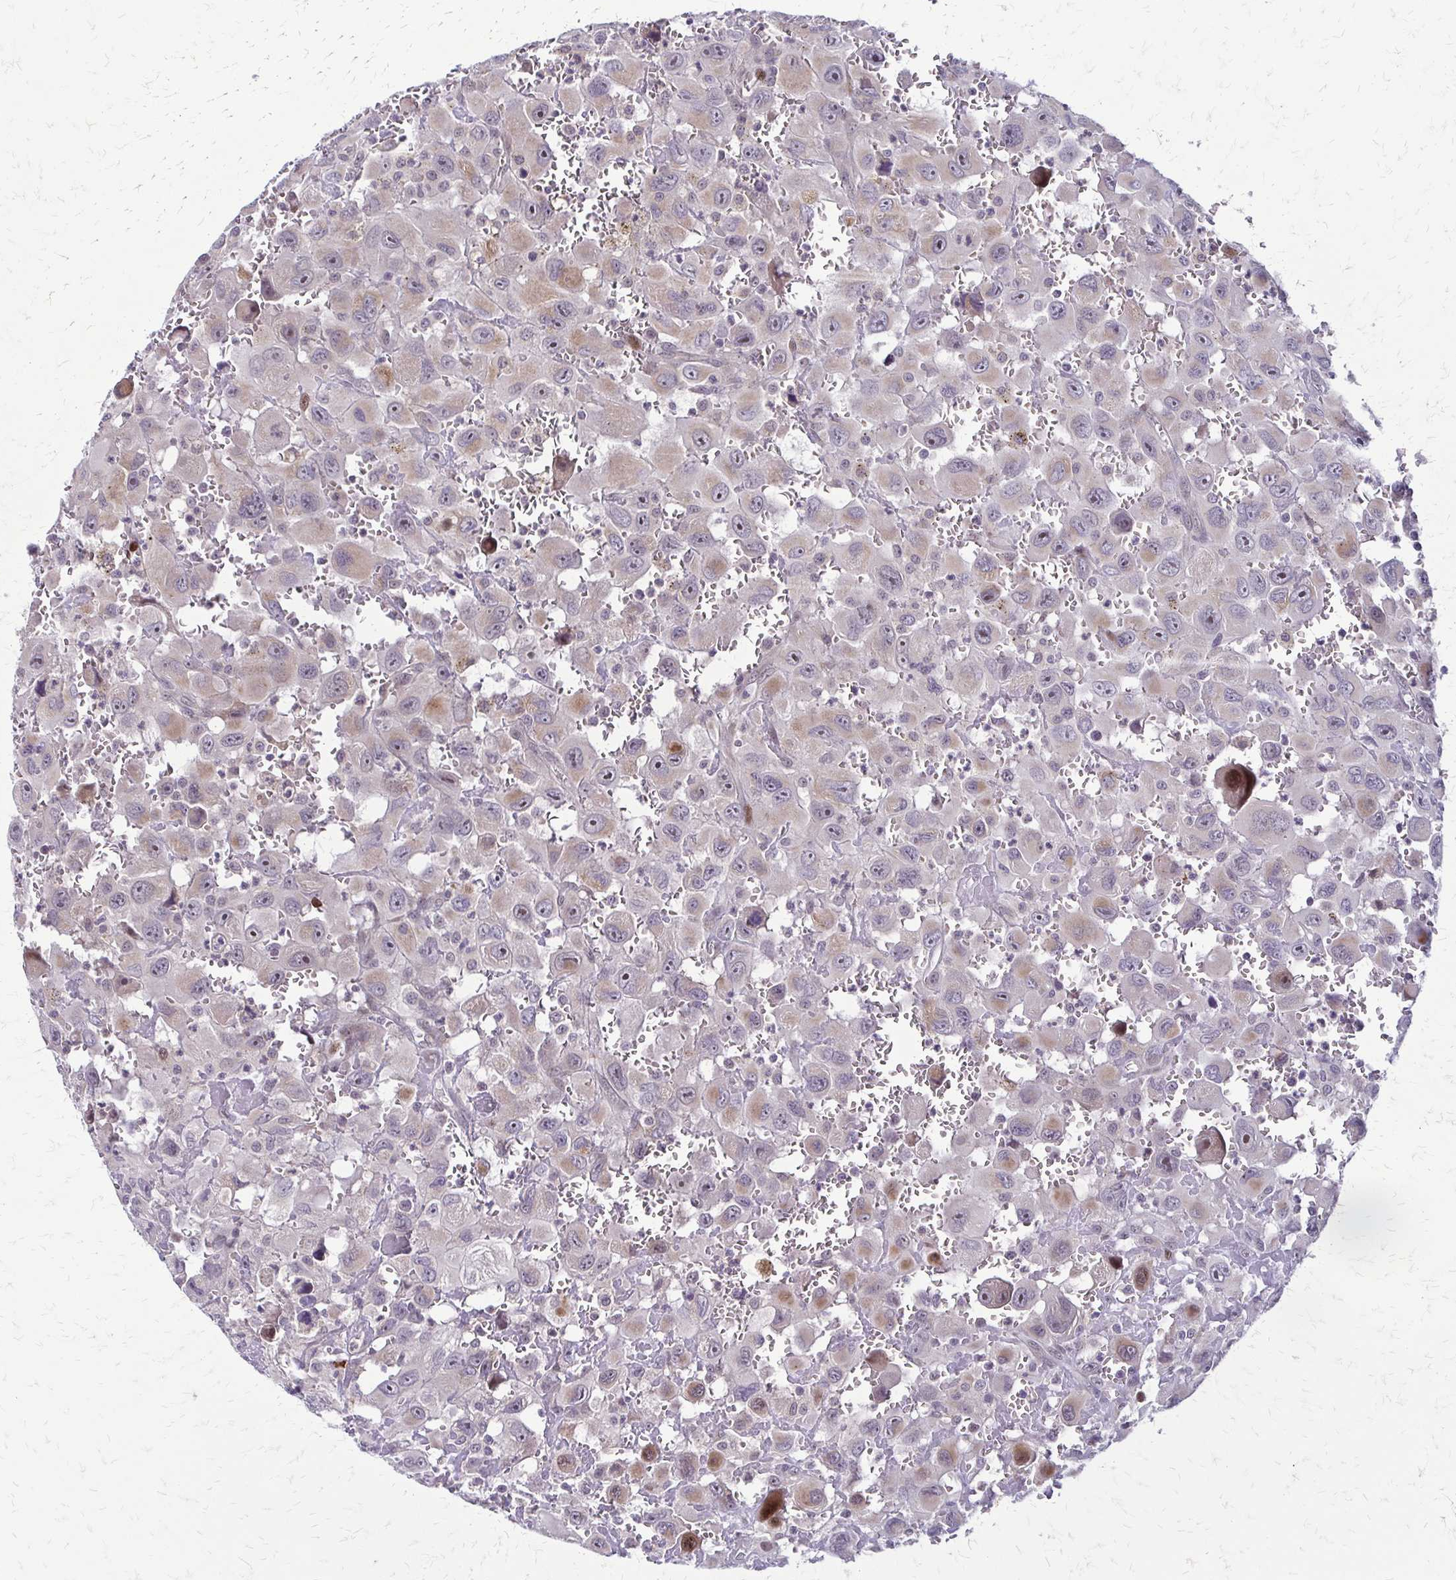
{"staining": {"intensity": "weak", "quantity": "<25%", "location": "cytoplasmic/membranous"}, "tissue": "head and neck cancer", "cell_type": "Tumor cells", "image_type": "cancer", "snomed": [{"axis": "morphology", "description": "Squamous cell carcinoma, NOS"}, {"axis": "morphology", "description": "Squamous cell carcinoma, metastatic, NOS"}, {"axis": "topography", "description": "Oral tissue"}, {"axis": "topography", "description": "Head-Neck"}], "caption": "Immunohistochemical staining of human squamous cell carcinoma (head and neck) exhibits no significant staining in tumor cells.", "gene": "TRIR", "patient": {"sex": "female", "age": 85}}